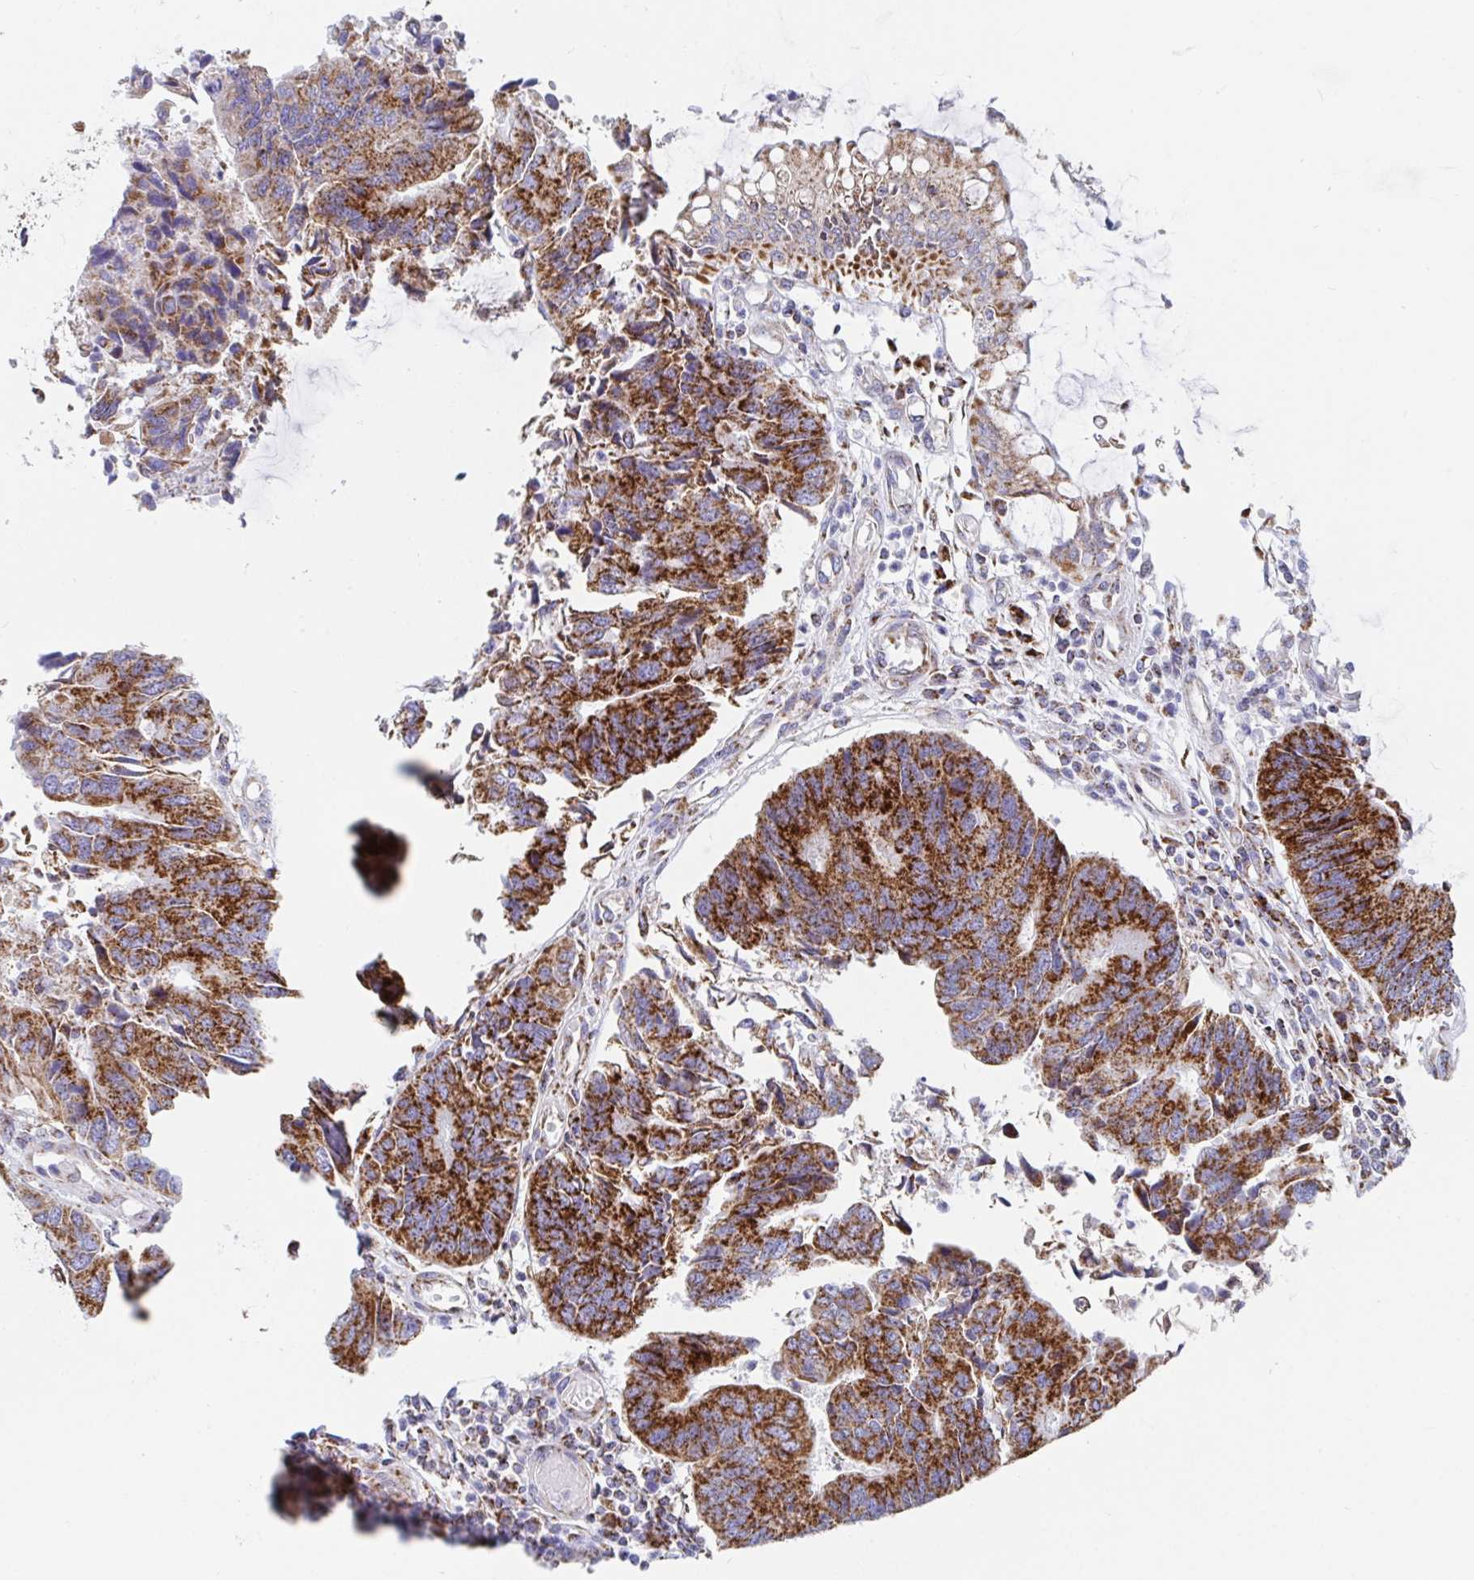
{"staining": {"intensity": "strong", "quantity": ">75%", "location": "cytoplasmic/membranous"}, "tissue": "colorectal cancer", "cell_type": "Tumor cells", "image_type": "cancer", "snomed": [{"axis": "morphology", "description": "Adenocarcinoma, NOS"}, {"axis": "topography", "description": "Colon"}], "caption": "Protein expression analysis of human colorectal adenocarcinoma reveals strong cytoplasmic/membranous positivity in about >75% of tumor cells.", "gene": "ATP5MJ", "patient": {"sex": "female", "age": 67}}